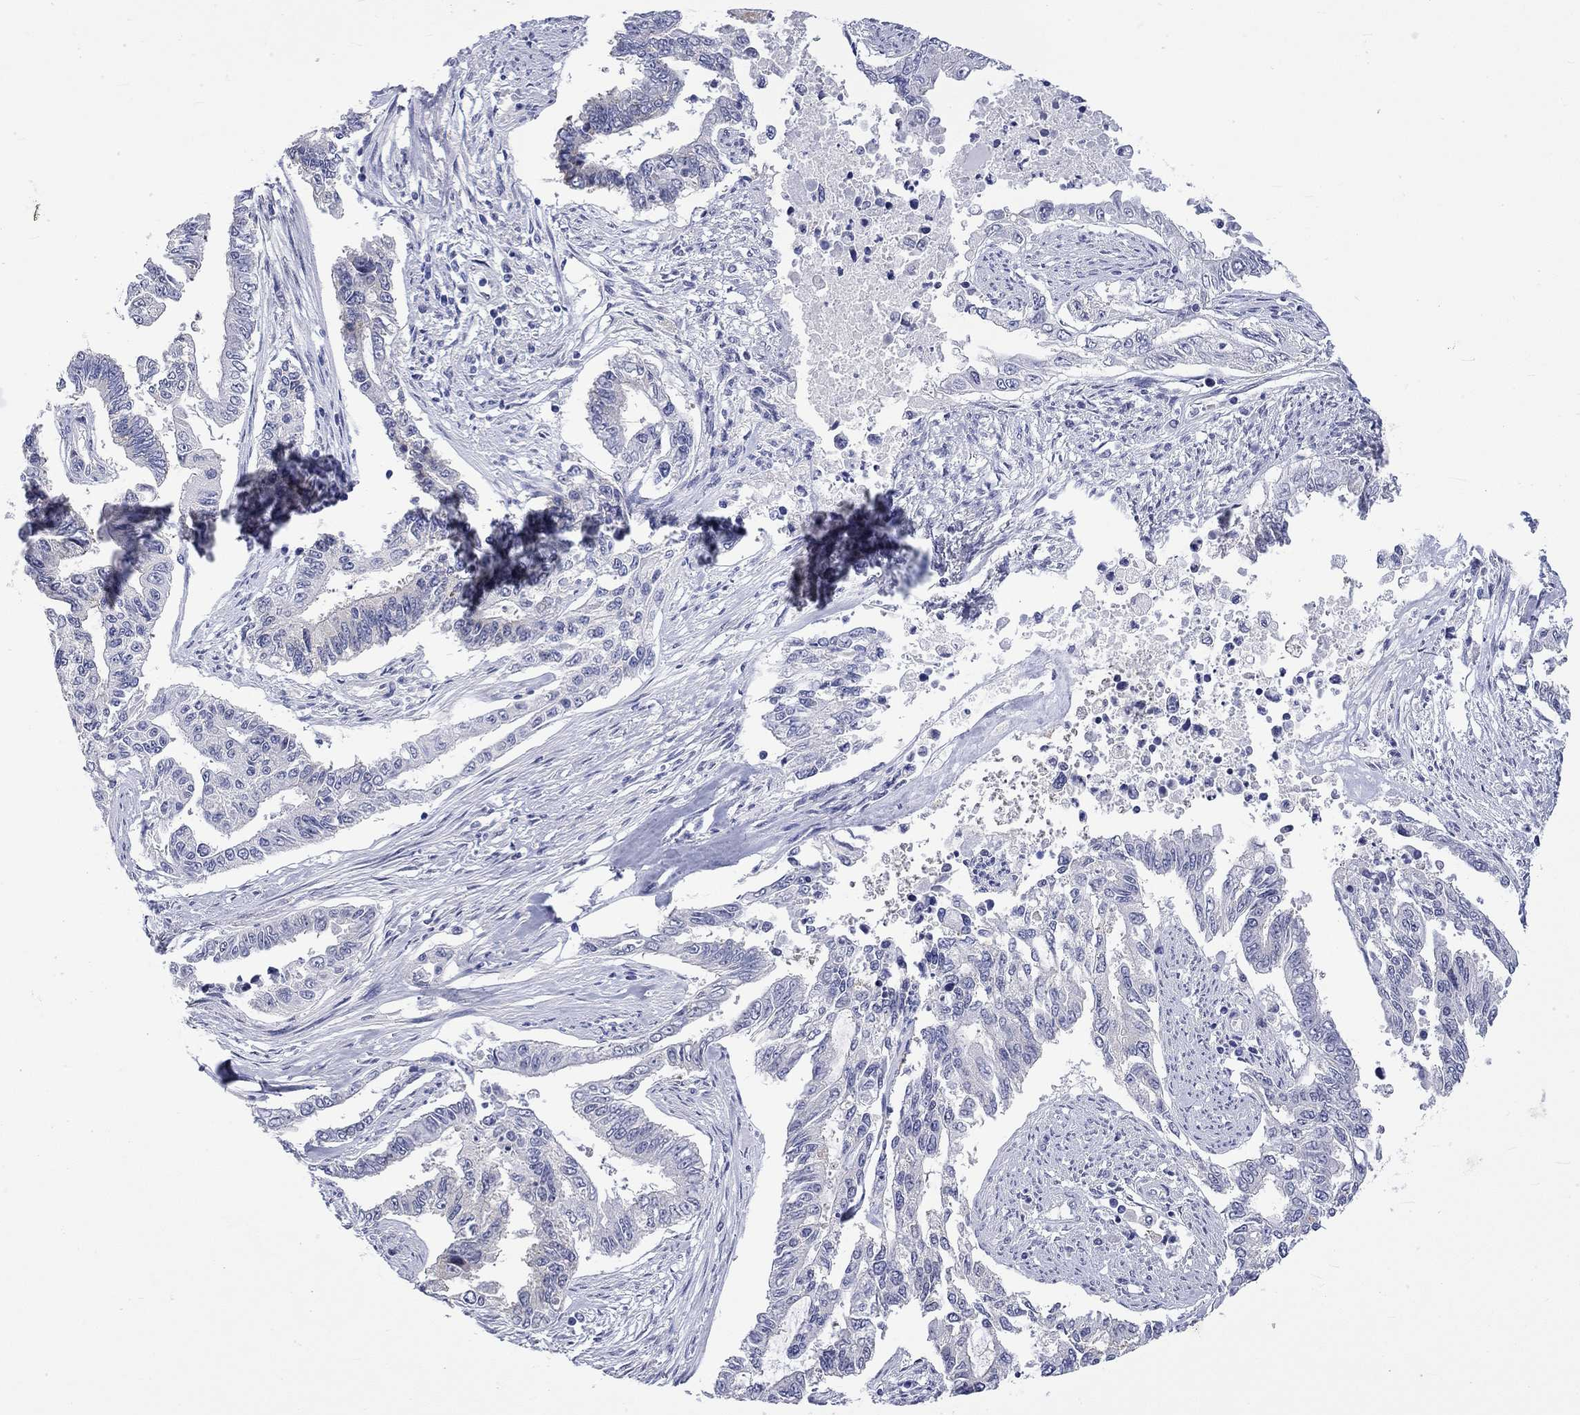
{"staining": {"intensity": "negative", "quantity": "none", "location": "none"}, "tissue": "endometrial cancer", "cell_type": "Tumor cells", "image_type": "cancer", "snomed": [{"axis": "morphology", "description": "Adenocarcinoma, NOS"}, {"axis": "topography", "description": "Uterus"}], "caption": "Human endometrial adenocarcinoma stained for a protein using immunohistochemistry (IHC) shows no staining in tumor cells.", "gene": "CERS1", "patient": {"sex": "female", "age": 59}}